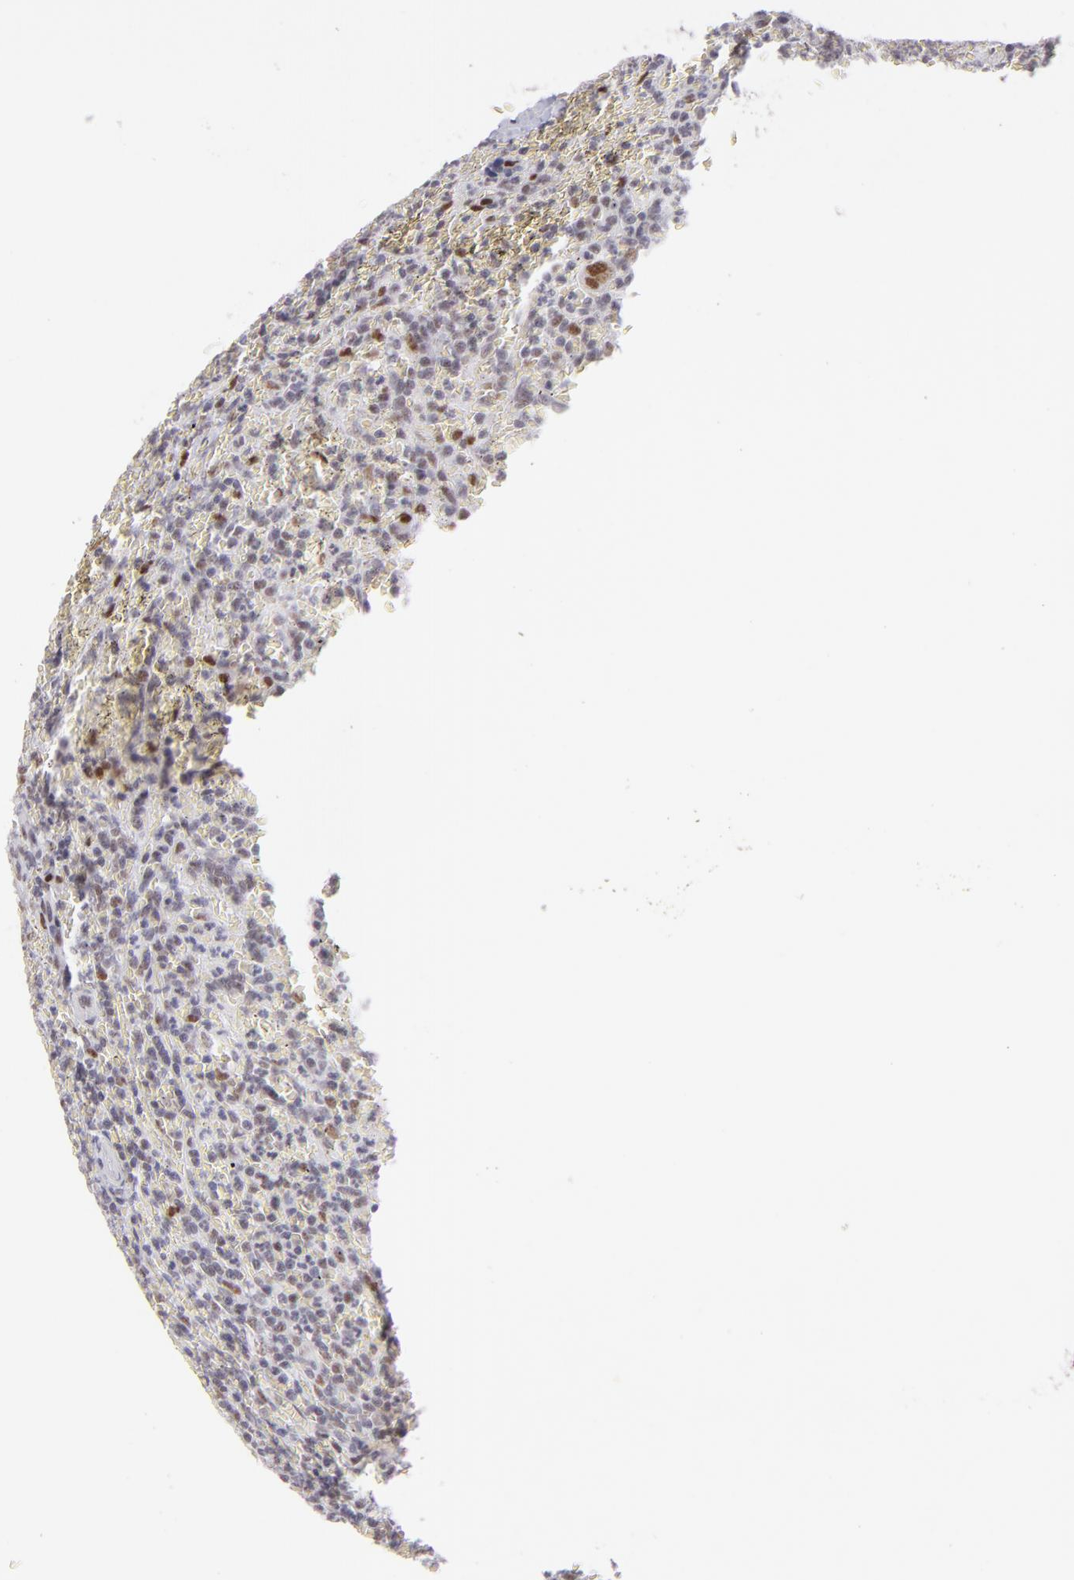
{"staining": {"intensity": "moderate", "quantity": "<25%", "location": "nuclear"}, "tissue": "lymphoma", "cell_type": "Tumor cells", "image_type": "cancer", "snomed": [{"axis": "morphology", "description": "Malignant lymphoma, non-Hodgkin's type, Low grade"}, {"axis": "topography", "description": "Spleen"}], "caption": "Brown immunohistochemical staining in malignant lymphoma, non-Hodgkin's type (low-grade) shows moderate nuclear staining in approximately <25% of tumor cells.", "gene": "POU2F1", "patient": {"sex": "female", "age": 64}}